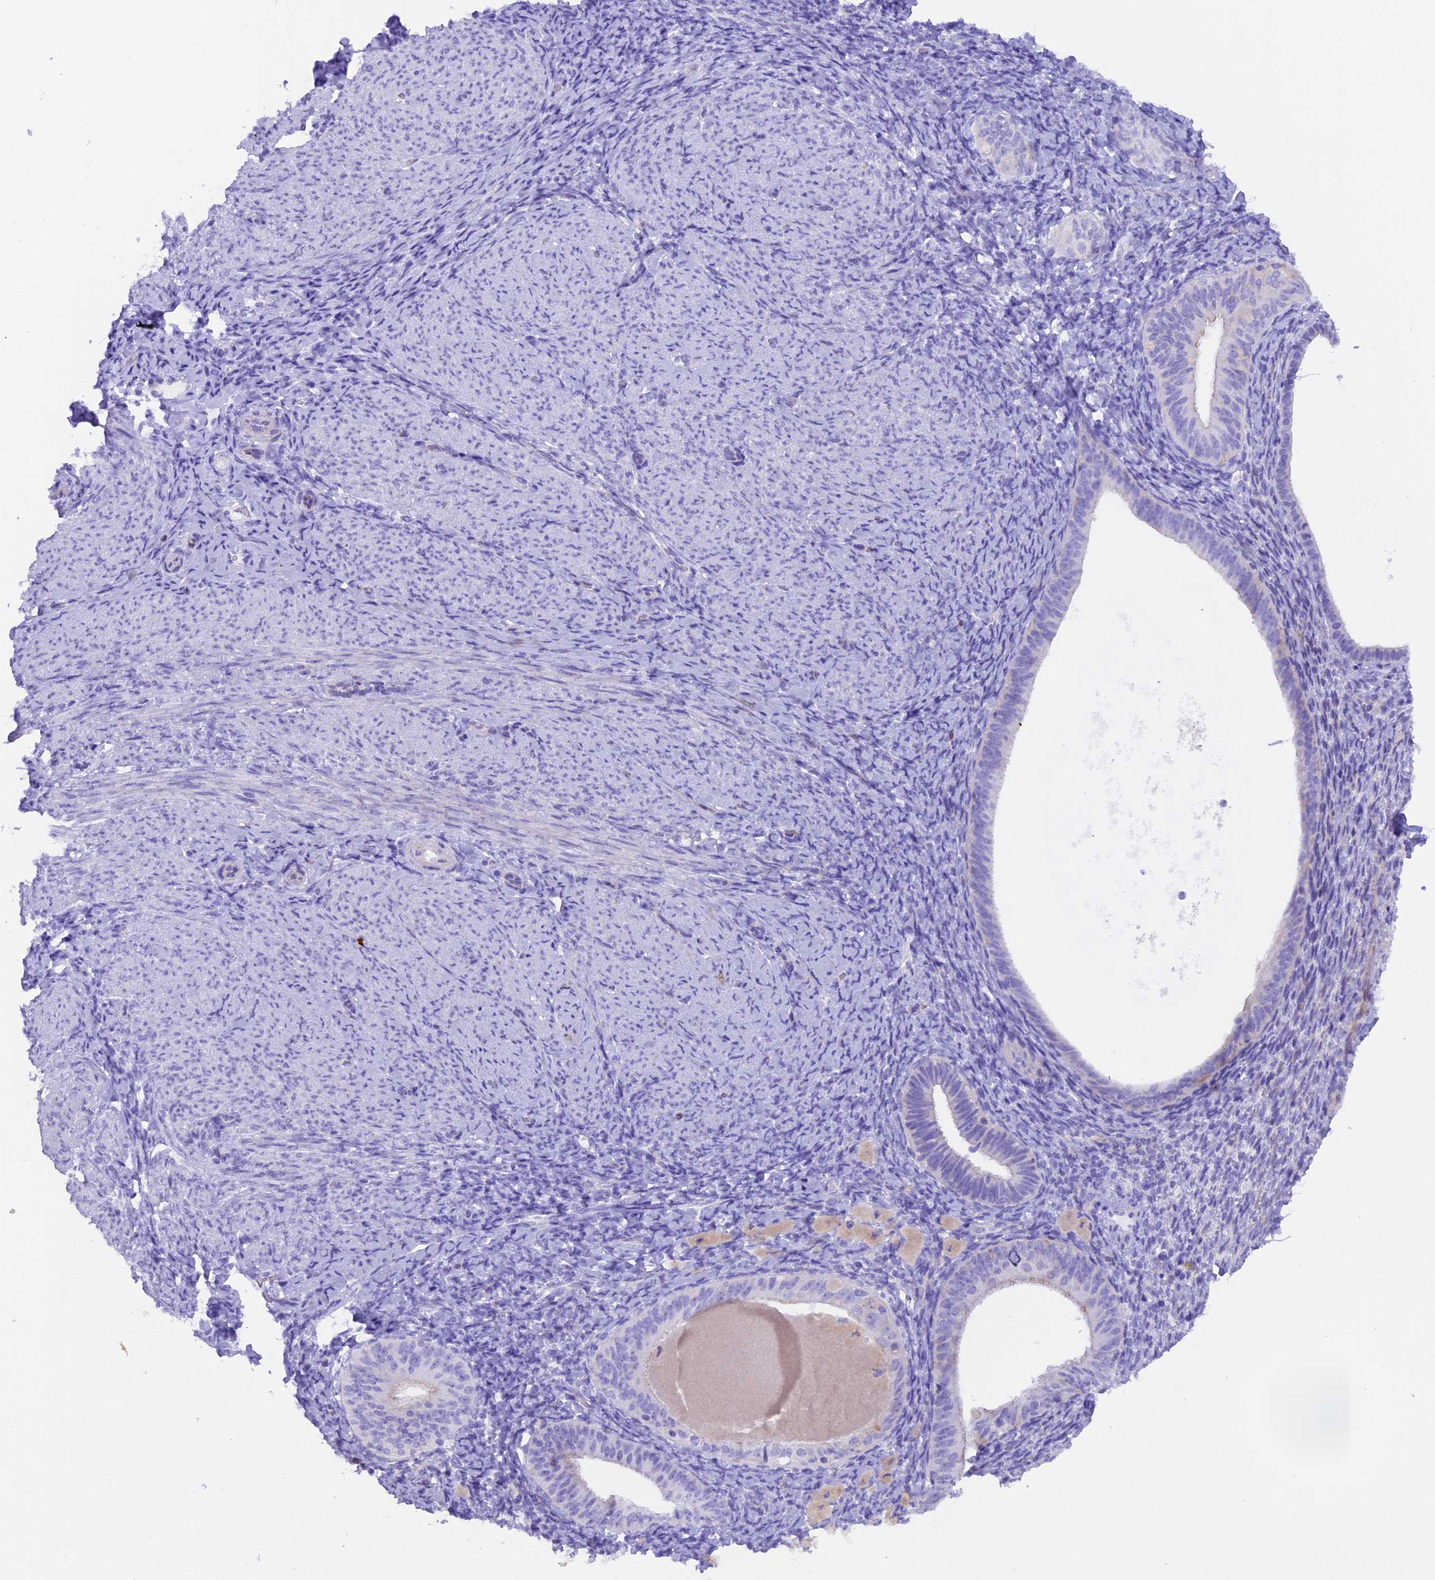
{"staining": {"intensity": "negative", "quantity": "none", "location": "none"}, "tissue": "endometrium", "cell_type": "Cells in endometrial stroma", "image_type": "normal", "snomed": [{"axis": "morphology", "description": "Normal tissue, NOS"}, {"axis": "topography", "description": "Endometrium"}], "caption": "This image is of unremarkable endometrium stained with IHC to label a protein in brown with the nuclei are counter-stained blue. There is no expression in cells in endometrial stroma. Brightfield microscopy of IHC stained with DAB (3,3'-diaminobenzidine) (brown) and hematoxylin (blue), captured at high magnification.", "gene": "FAM193A", "patient": {"sex": "female", "age": 65}}